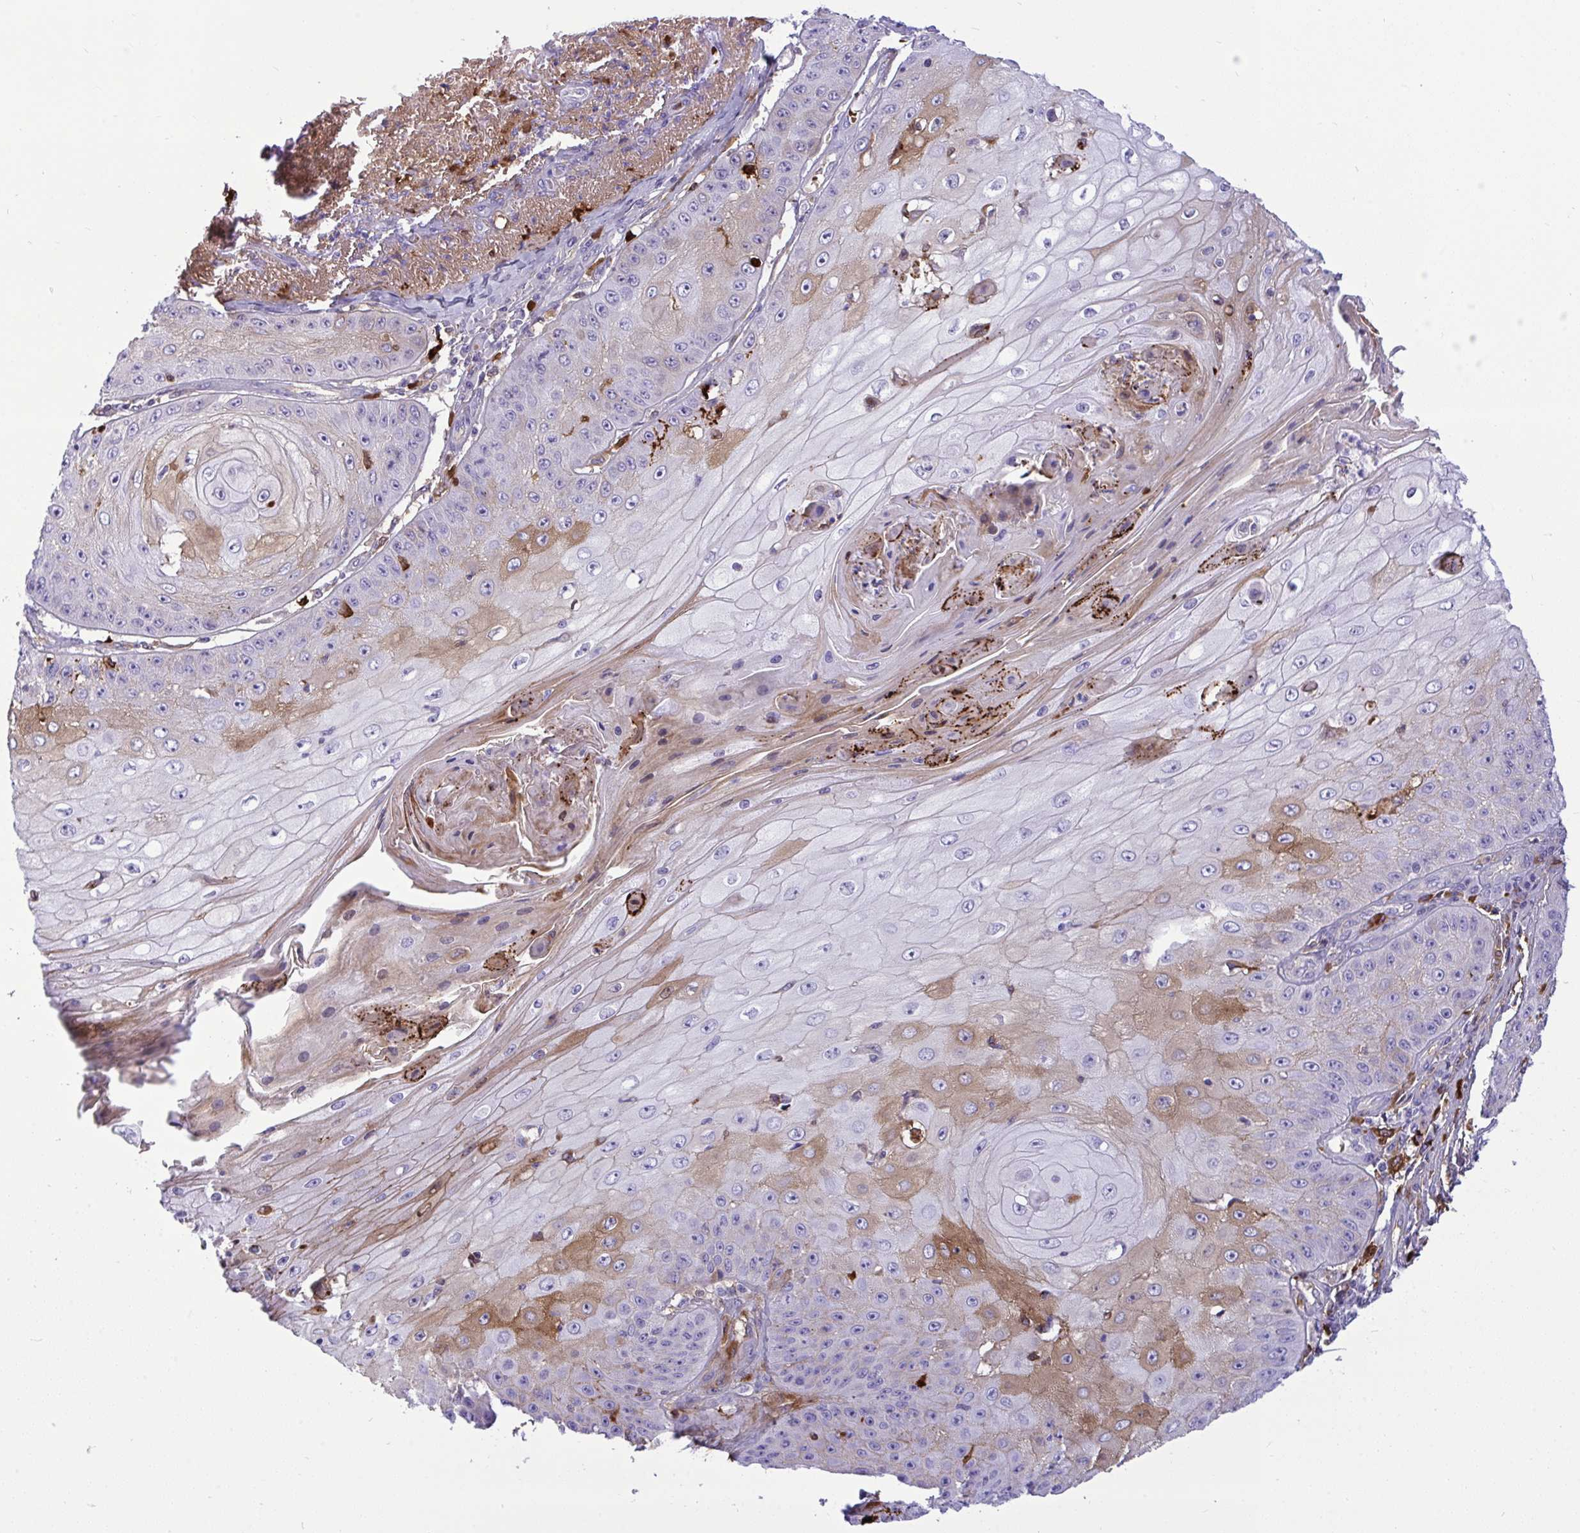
{"staining": {"intensity": "moderate", "quantity": "<25%", "location": "cytoplasmic/membranous"}, "tissue": "skin cancer", "cell_type": "Tumor cells", "image_type": "cancer", "snomed": [{"axis": "morphology", "description": "Squamous cell carcinoma, NOS"}, {"axis": "topography", "description": "Skin"}], "caption": "Immunohistochemistry (IHC) histopathology image of human skin cancer stained for a protein (brown), which demonstrates low levels of moderate cytoplasmic/membranous staining in approximately <25% of tumor cells.", "gene": "F2", "patient": {"sex": "male", "age": 70}}